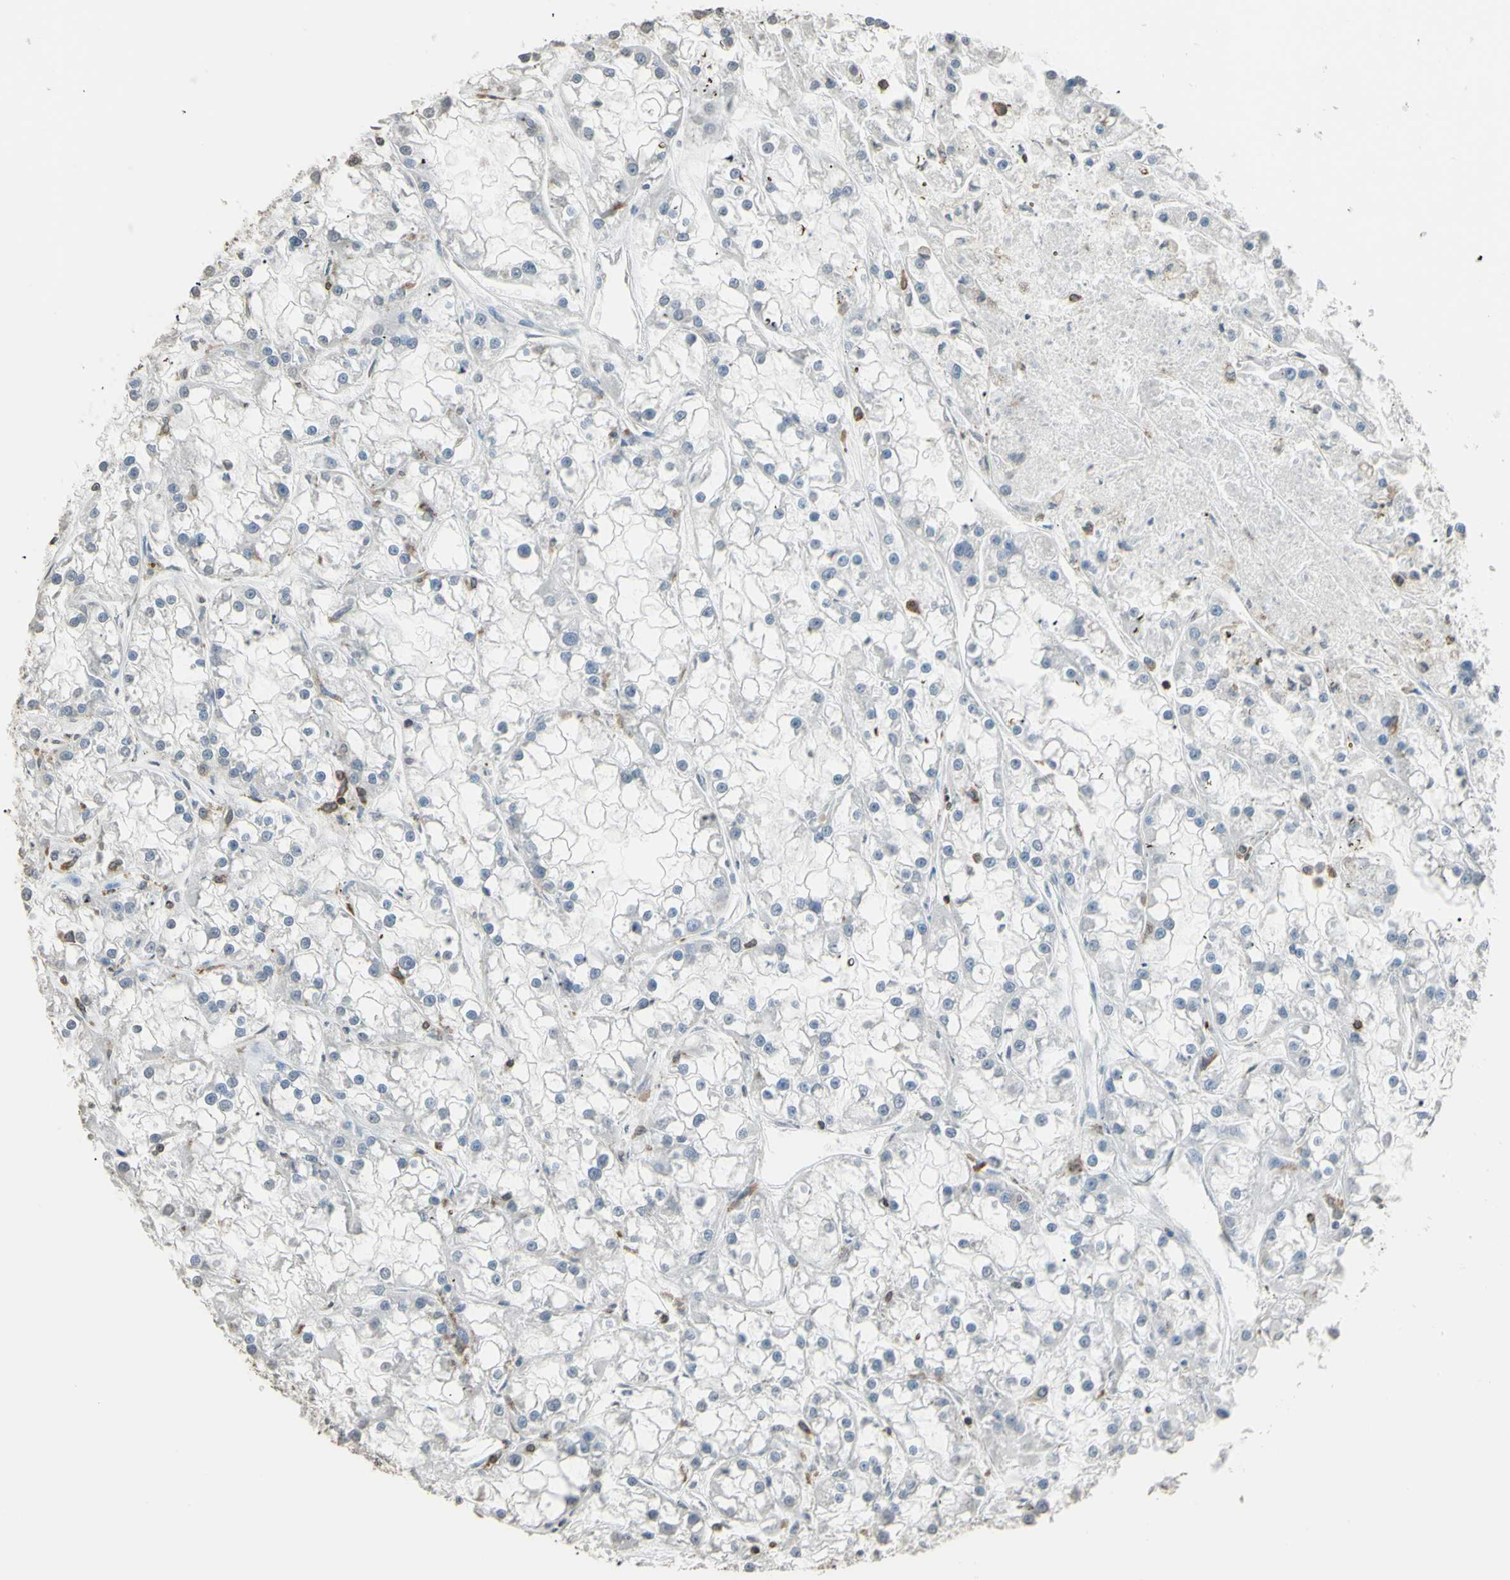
{"staining": {"intensity": "negative", "quantity": "none", "location": "none"}, "tissue": "renal cancer", "cell_type": "Tumor cells", "image_type": "cancer", "snomed": [{"axis": "morphology", "description": "Adenocarcinoma, NOS"}, {"axis": "topography", "description": "Kidney"}], "caption": "This photomicrograph is of renal cancer (adenocarcinoma) stained with immunohistochemistry (IHC) to label a protein in brown with the nuclei are counter-stained blue. There is no positivity in tumor cells. (IHC, brightfield microscopy, high magnification).", "gene": "PSTPIP1", "patient": {"sex": "female", "age": 52}}